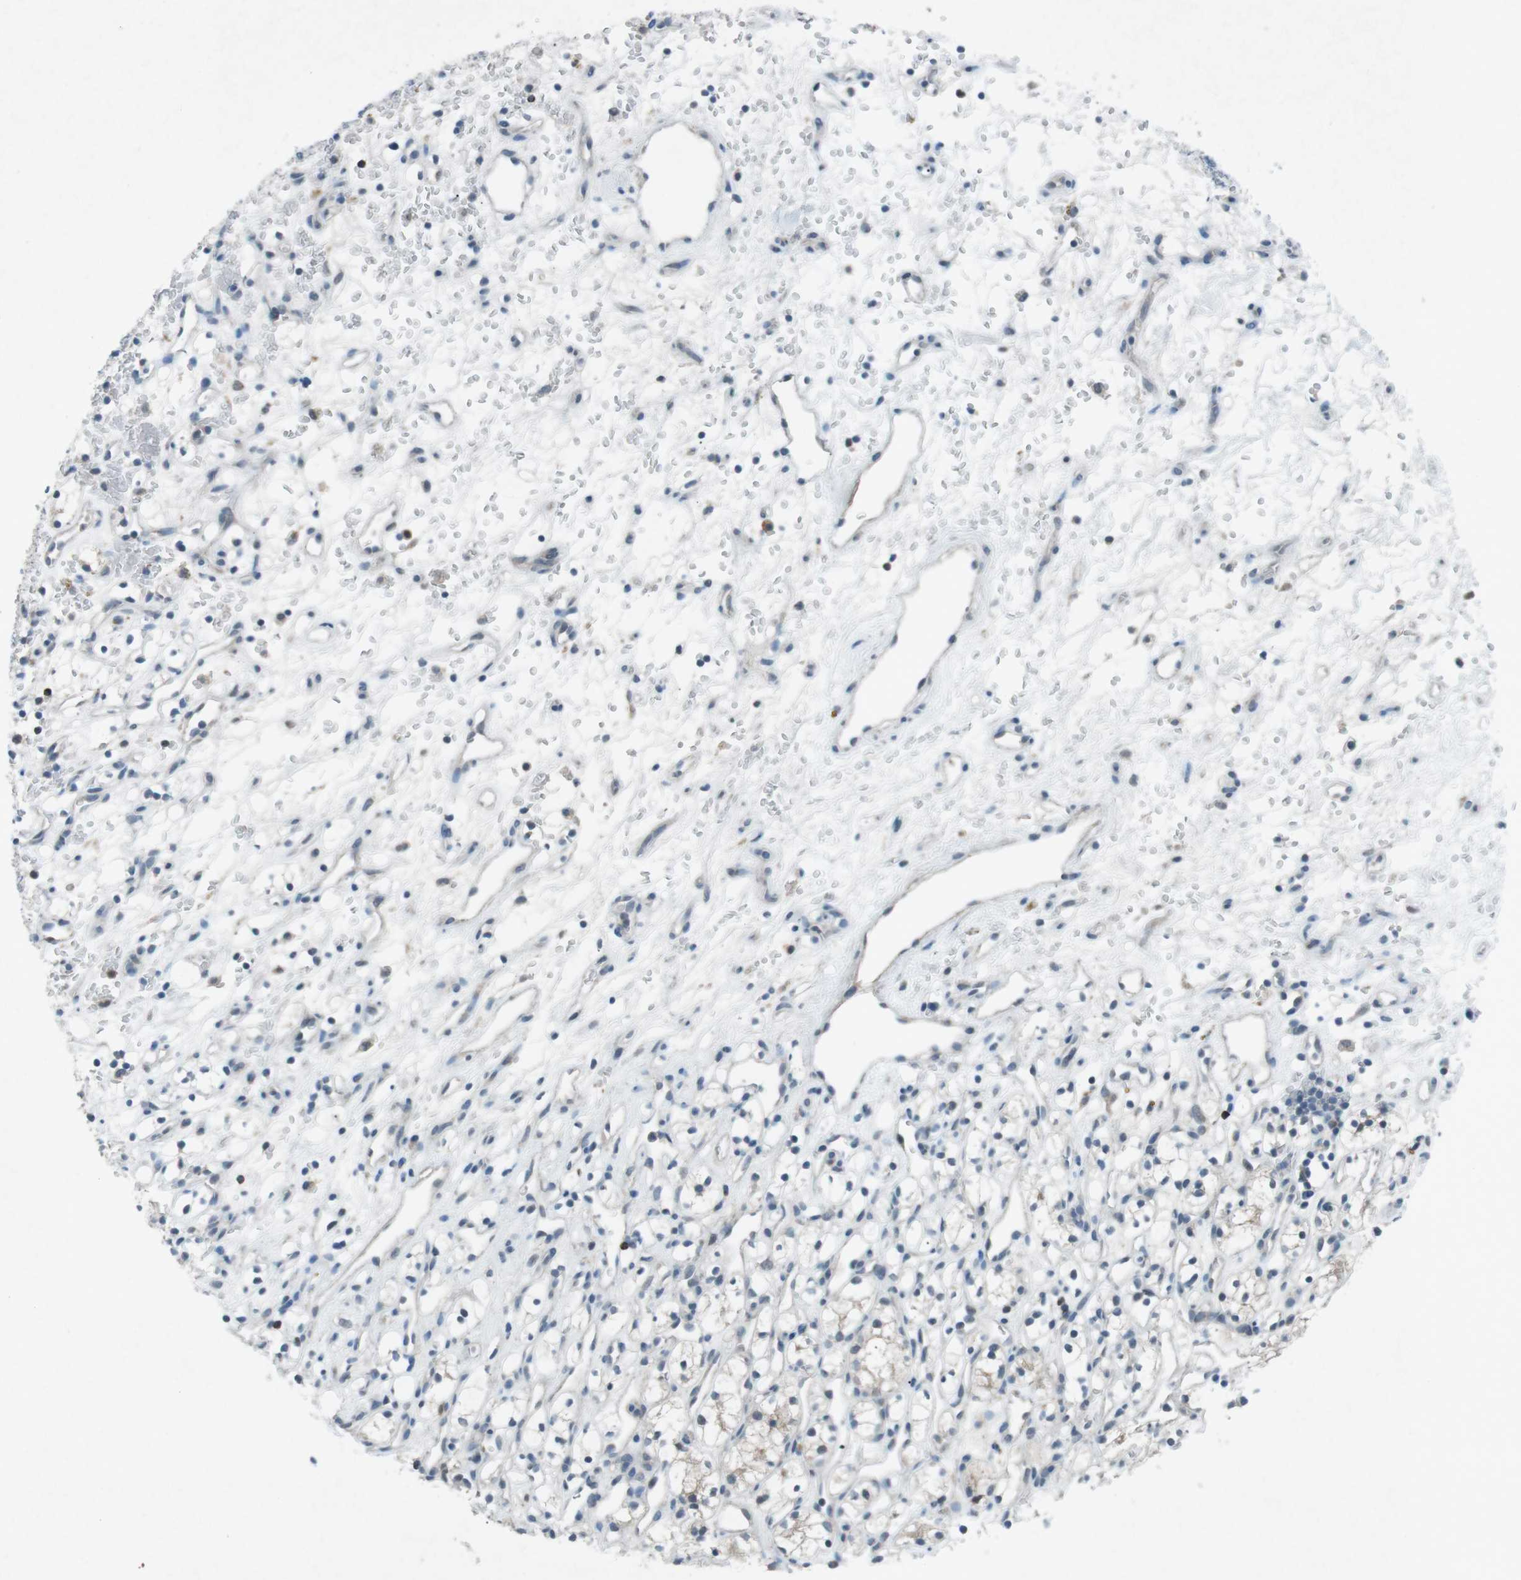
{"staining": {"intensity": "negative", "quantity": "none", "location": "none"}, "tissue": "renal cancer", "cell_type": "Tumor cells", "image_type": "cancer", "snomed": [{"axis": "morphology", "description": "Adenocarcinoma, NOS"}, {"axis": "topography", "description": "Kidney"}], "caption": "A histopathology image of human adenocarcinoma (renal) is negative for staining in tumor cells.", "gene": "FCRLA", "patient": {"sex": "female", "age": 60}}